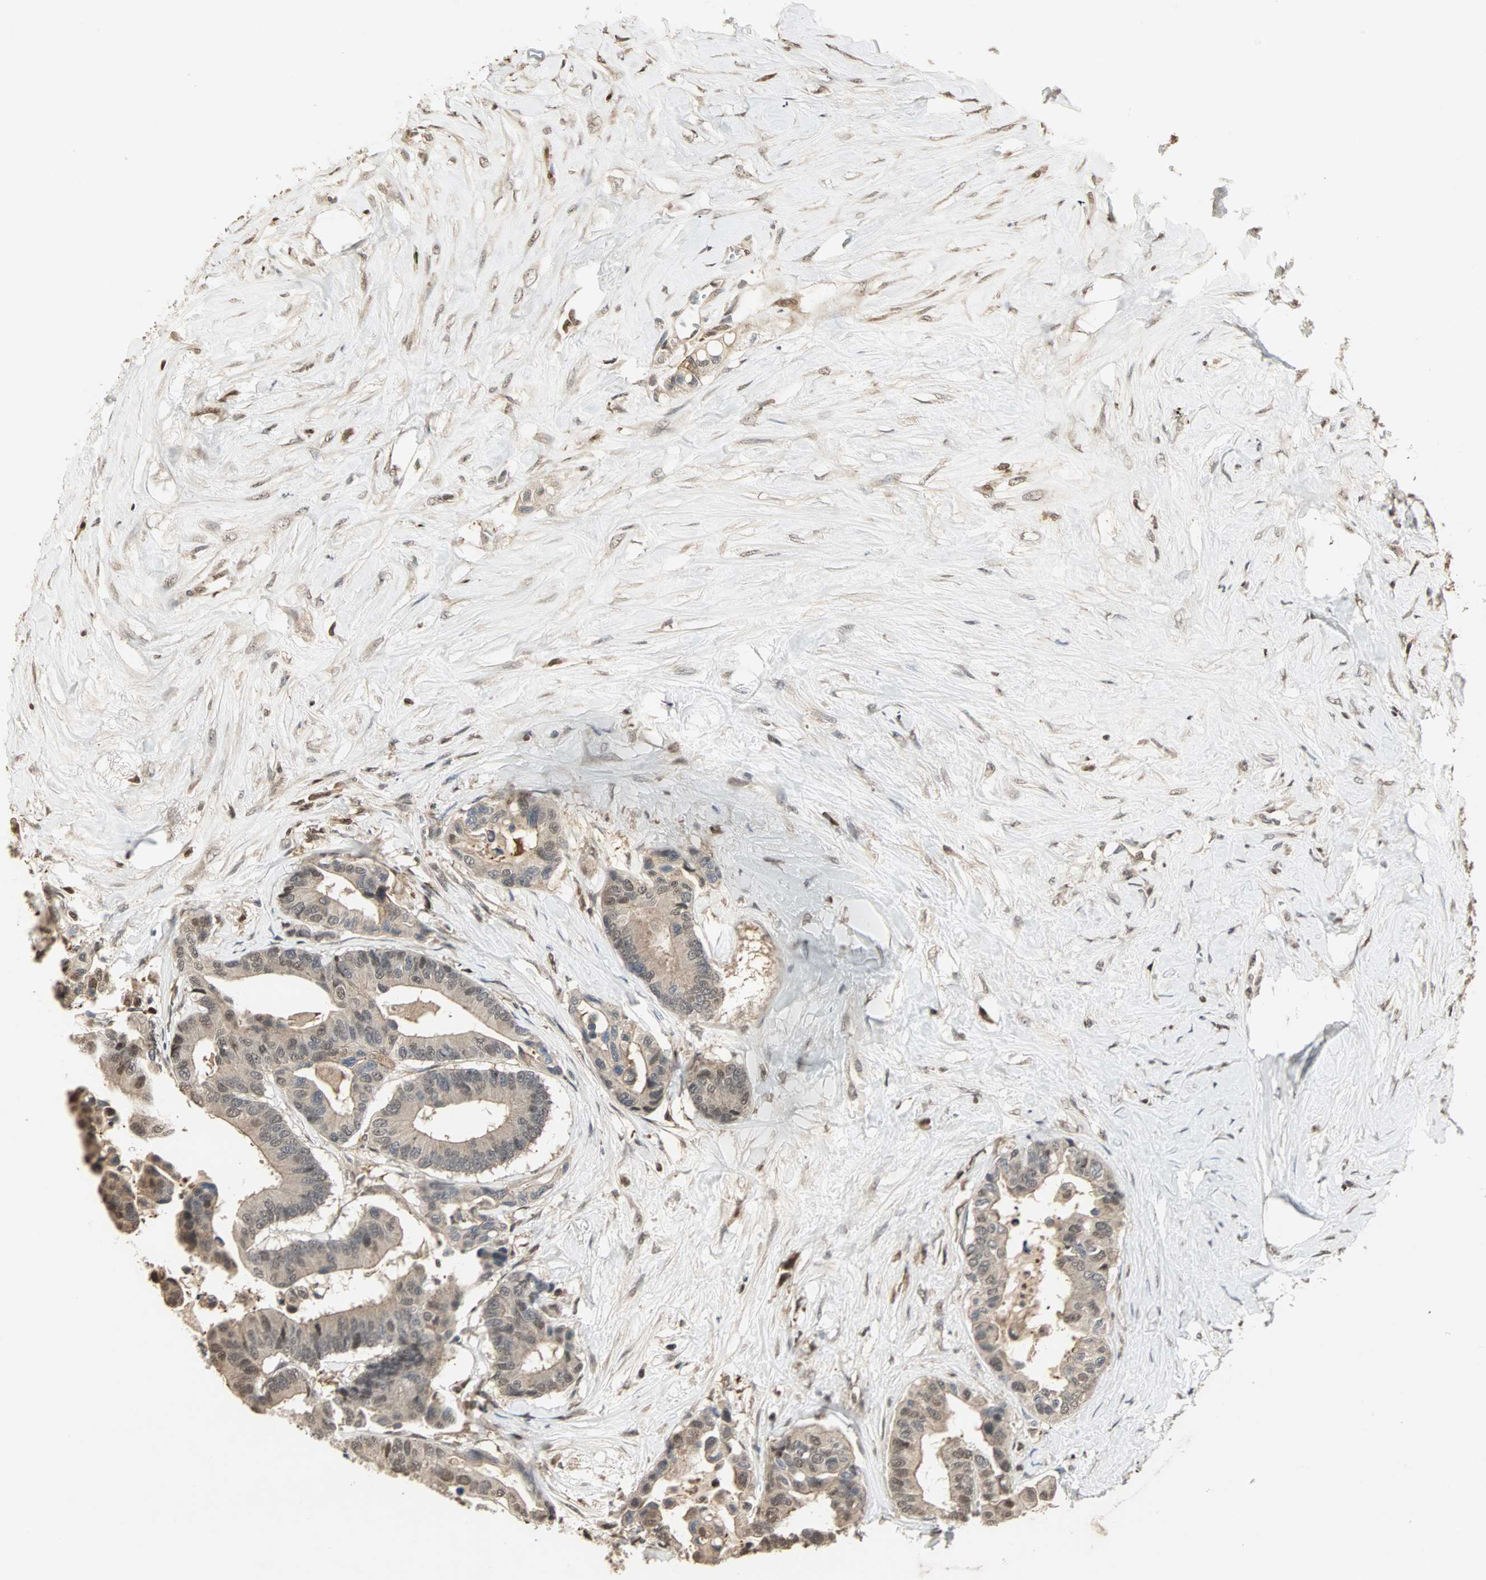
{"staining": {"intensity": "weak", "quantity": ">75%", "location": "cytoplasmic/membranous,nuclear"}, "tissue": "colorectal cancer", "cell_type": "Tumor cells", "image_type": "cancer", "snomed": [{"axis": "morphology", "description": "Normal tissue, NOS"}, {"axis": "morphology", "description": "Adenocarcinoma, NOS"}, {"axis": "topography", "description": "Colon"}], "caption": "Colorectal cancer (adenocarcinoma) stained for a protein demonstrates weak cytoplasmic/membranous and nuclear positivity in tumor cells.", "gene": "DRG2", "patient": {"sex": "male", "age": 82}}